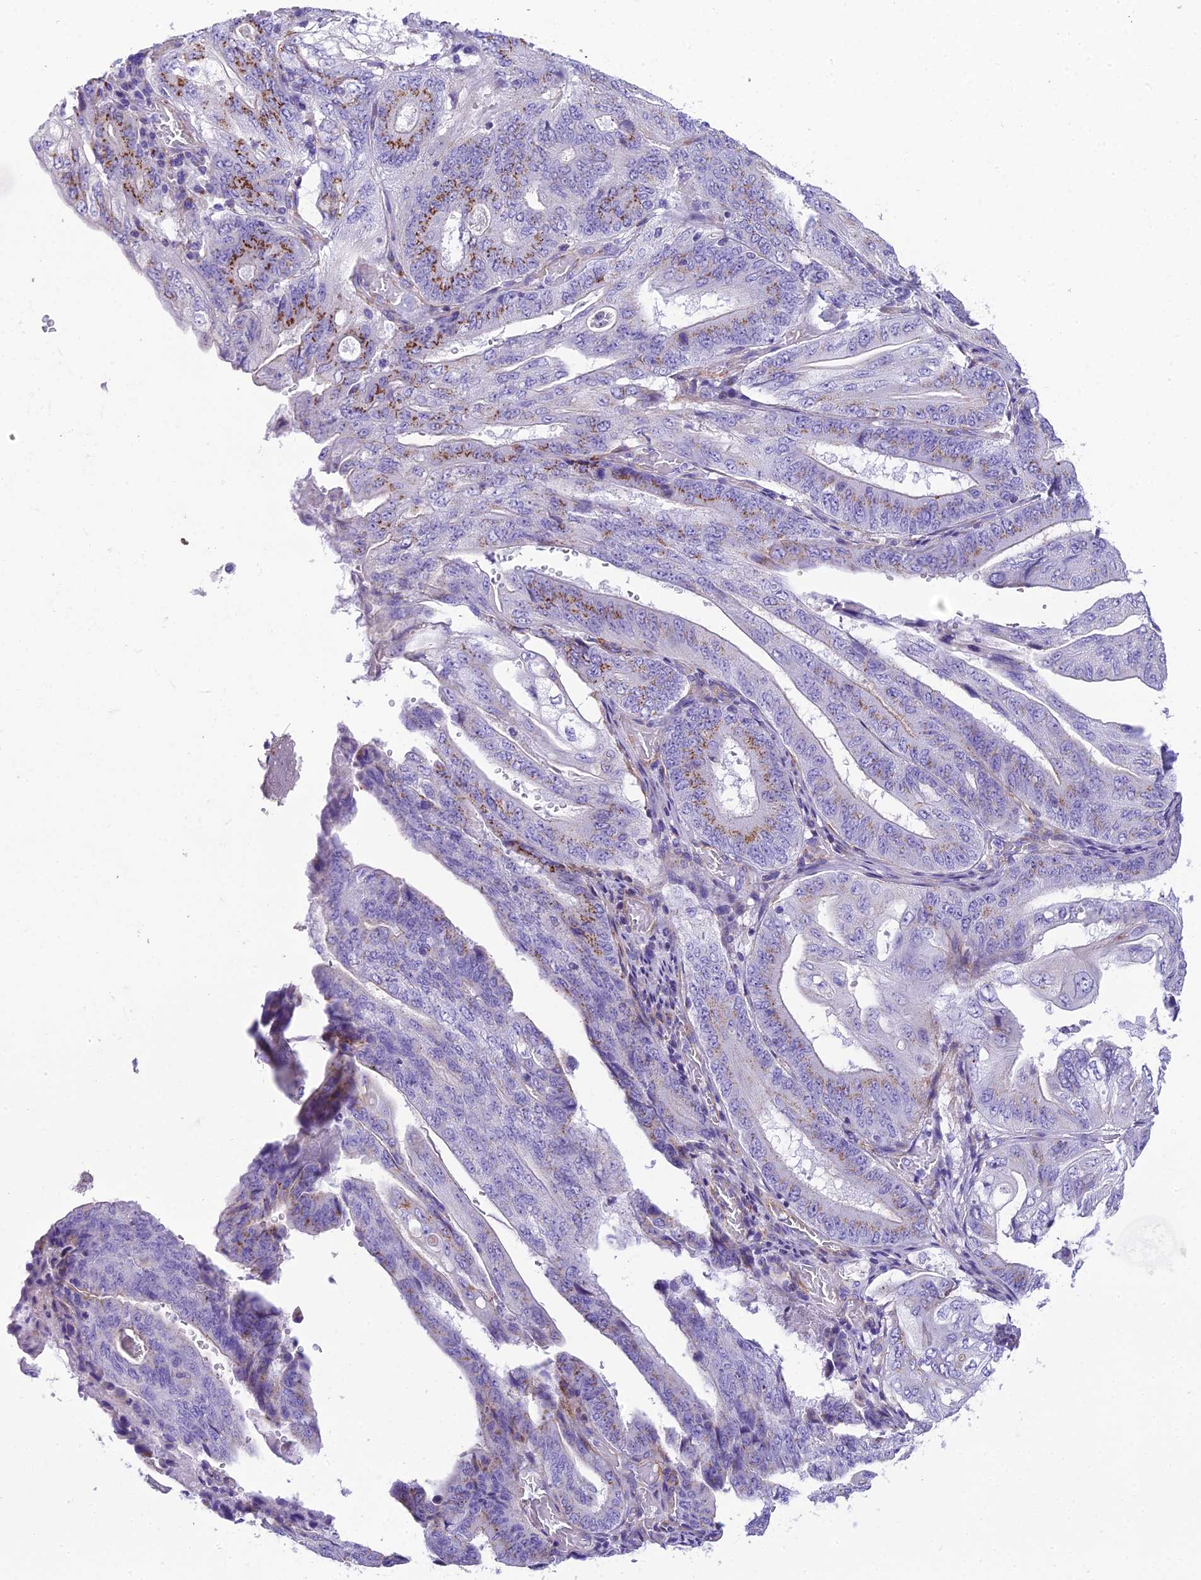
{"staining": {"intensity": "moderate", "quantity": "25%-75%", "location": "cytoplasmic/membranous"}, "tissue": "stomach cancer", "cell_type": "Tumor cells", "image_type": "cancer", "snomed": [{"axis": "morphology", "description": "Adenocarcinoma, NOS"}, {"axis": "topography", "description": "Stomach"}], "caption": "A brown stain shows moderate cytoplasmic/membranous staining of a protein in stomach cancer (adenocarcinoma) tumor cells.", "gene": "GFRA1", "patient": {"sex": "female", "age": 73}}